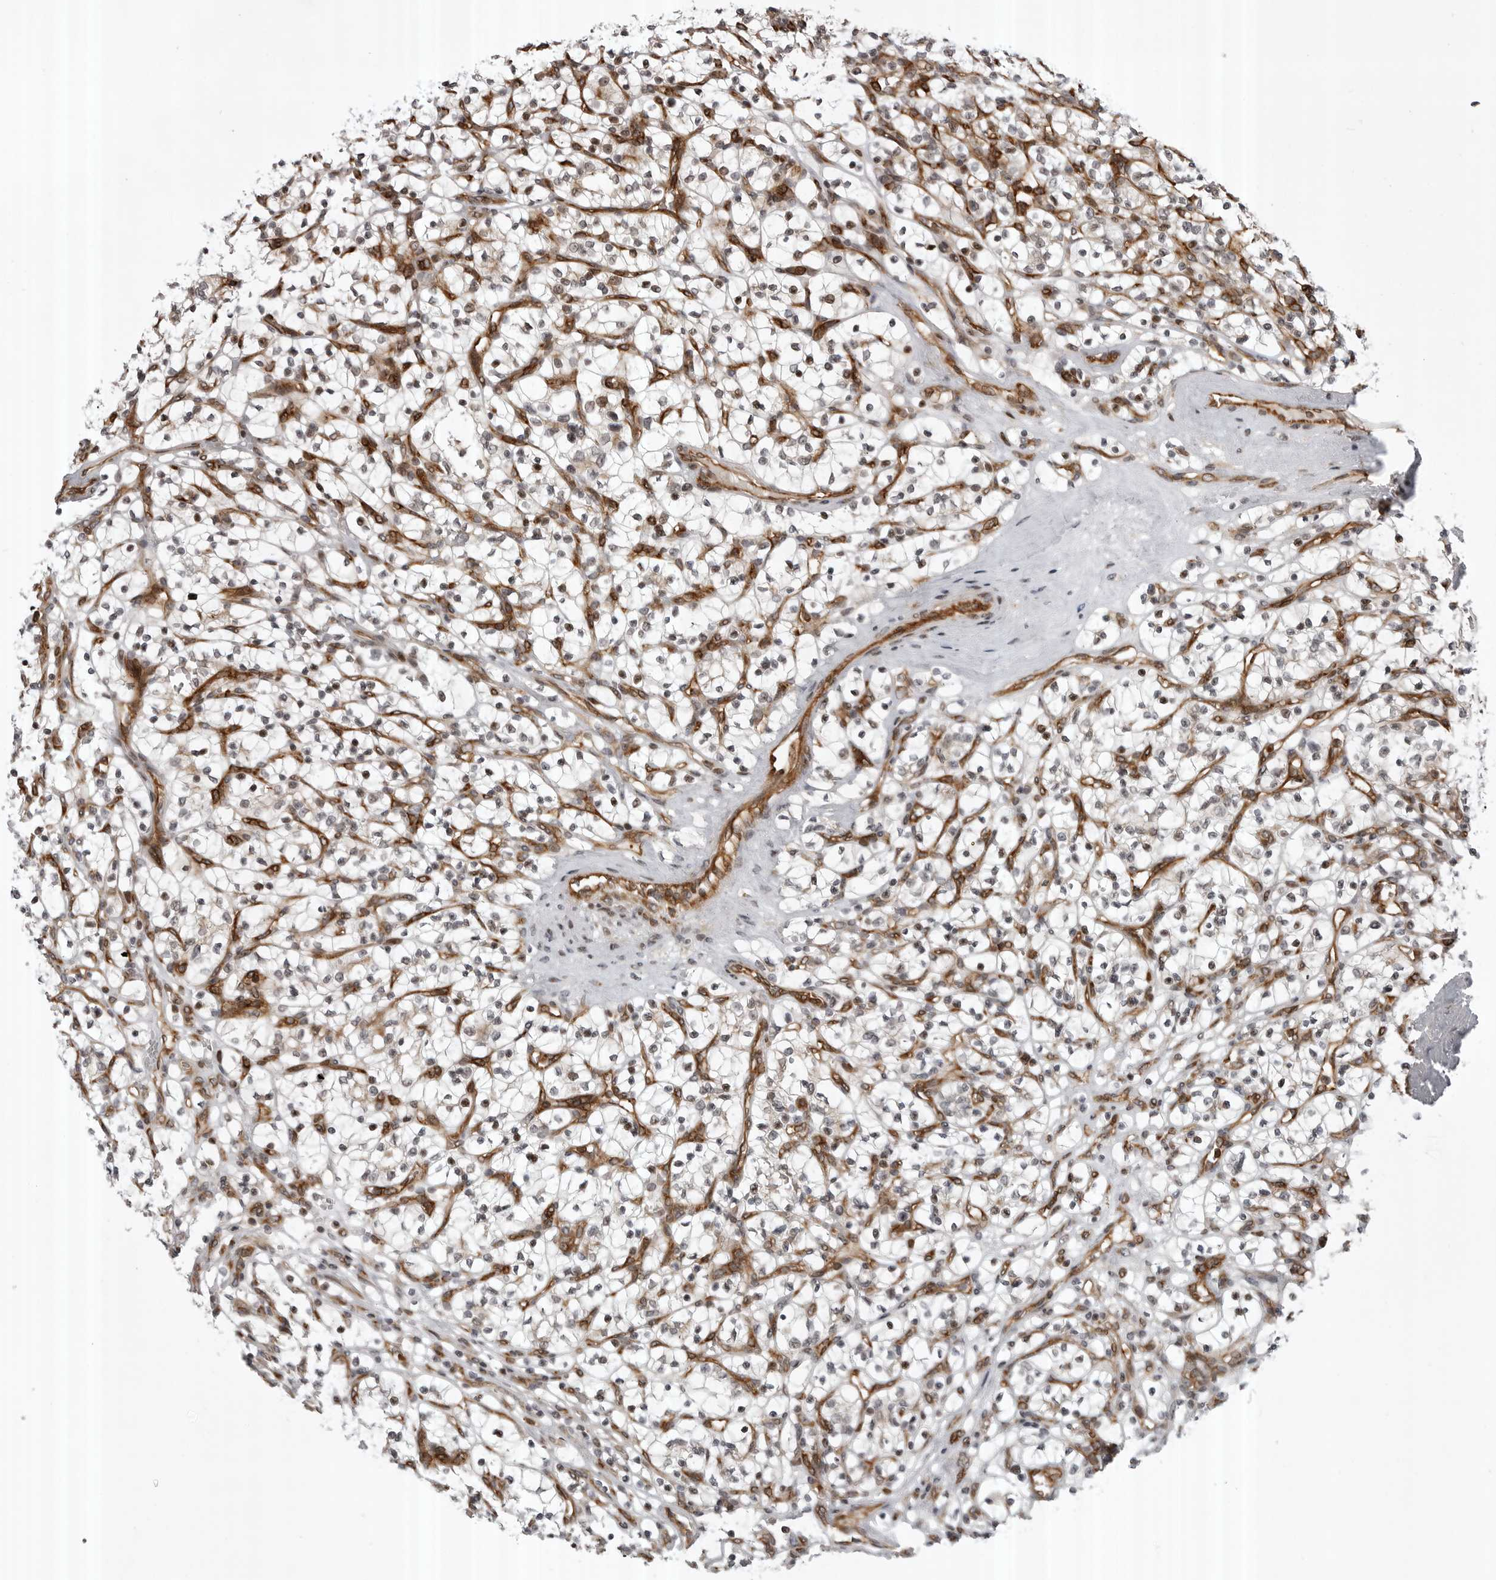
{"staining": {"intensity": "negative", "quantity": "none", "location": "none"}, "tissue": "renal cancer", "cell_type": "Tumor cells", "image_type": "cancer", "snomed": [{"axis": "morphology", "description": "Adenocarcinoma, NOS"}, {"axis": "topography", "description": "Kidney"}], "caption": "Human renal cancer (adenocarcinoma) stained for a protein using IHC reveals no staining in tumor cells.", "gene": "ABL1", "patient": {"sex": "female", "age": 57}}